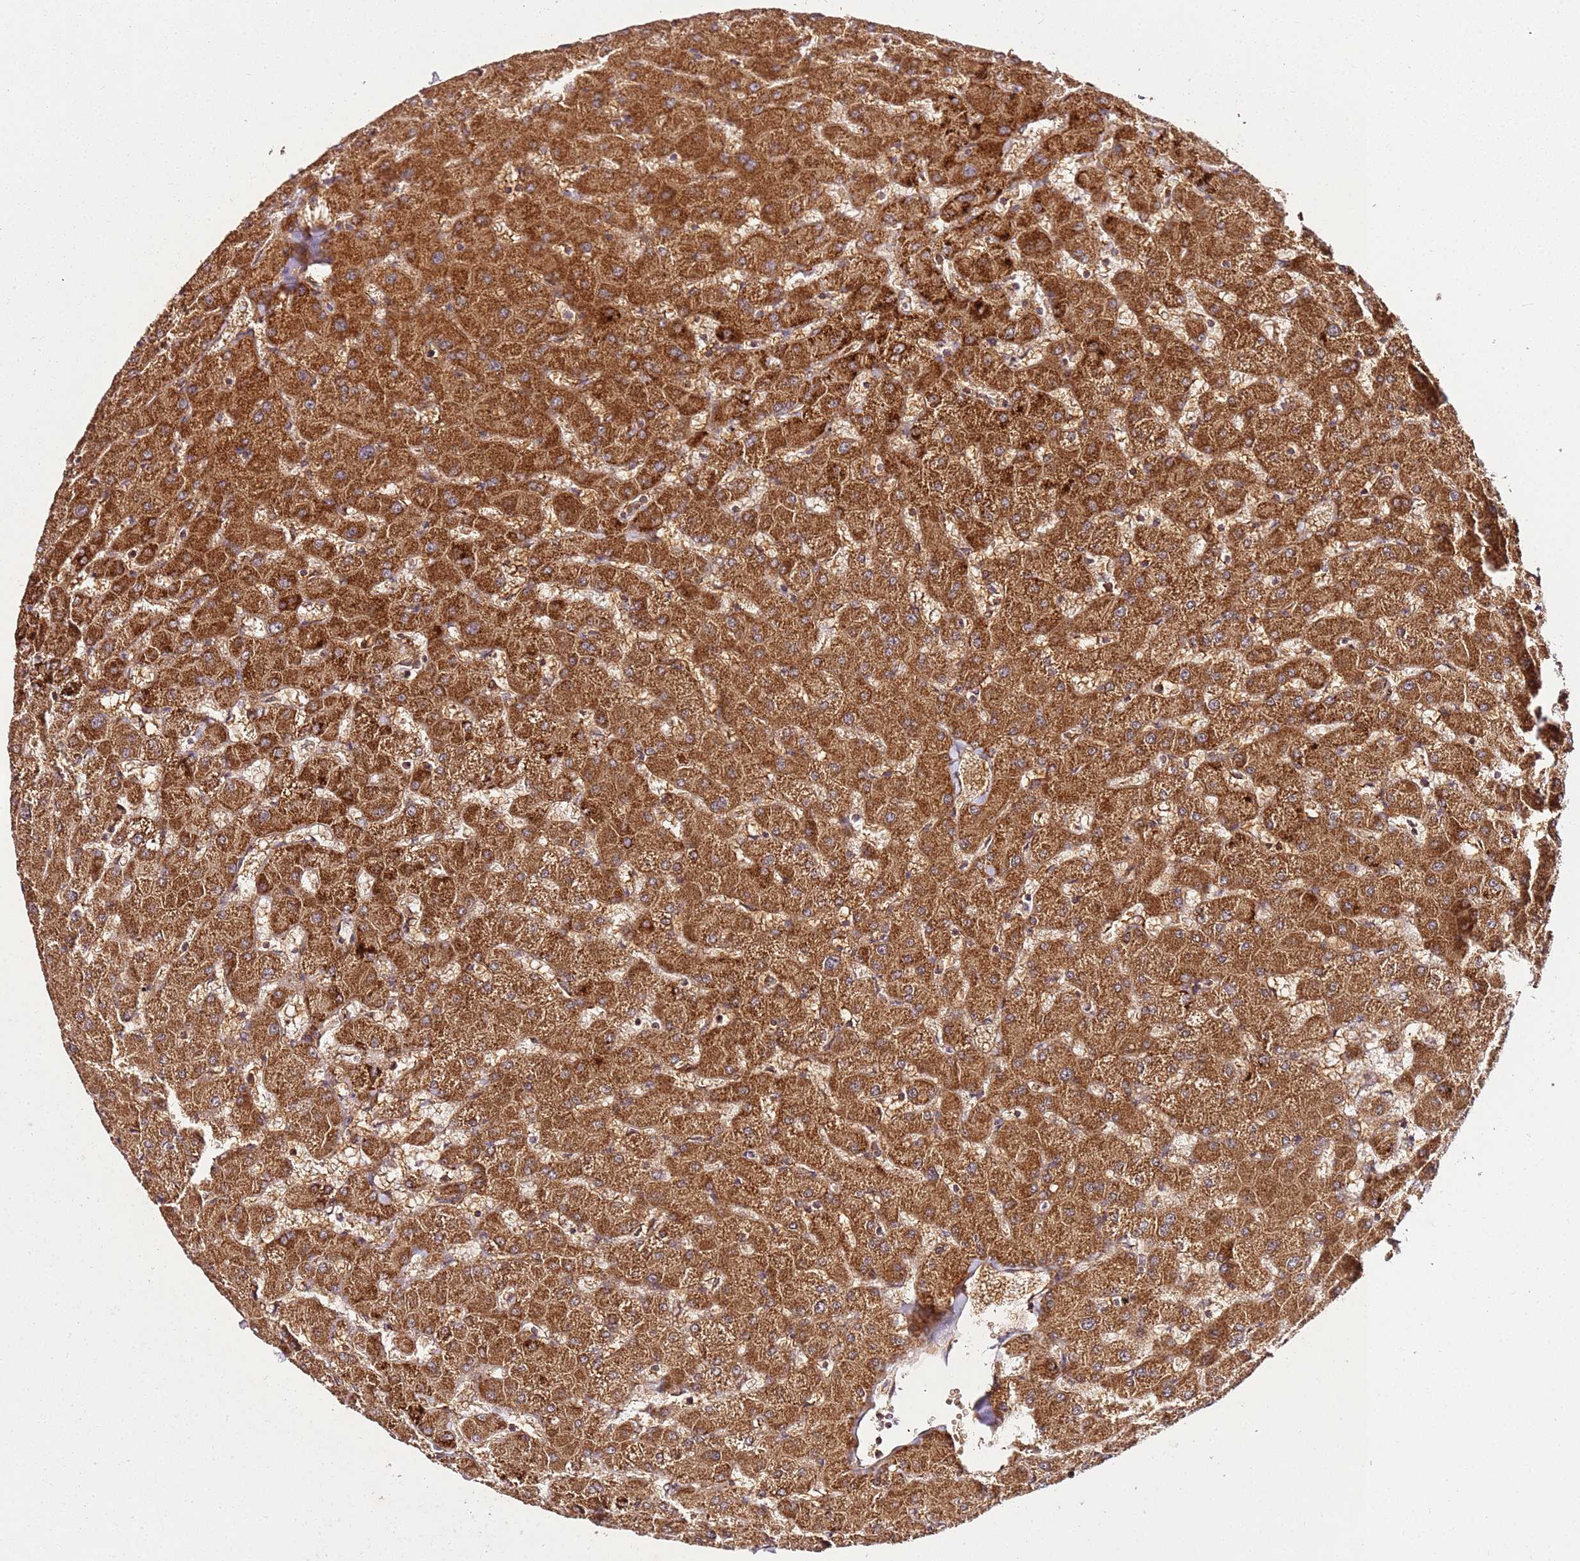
{"staining": {"intensity": "strong", "quantity": ">75%", "location": "cytoplasmic/membranous"}, "tissue": "liver", "cell_type": "Cholangiocytes", "image_type": "normal", "snomed": [{"axis": "morphology", "description": "Normal tissue, NOS"}, {"axis": "topography", "description": "Liver"}], "caption": "IHC micrograph of unremarkable liver stained for a protein (brown), which exhibits high levels of strong cytoplasmic/membranous positivity in about >75% of cholangiocytes.", "gene": "TM2D2", "patient": {"sex": "female", "age": 63}}